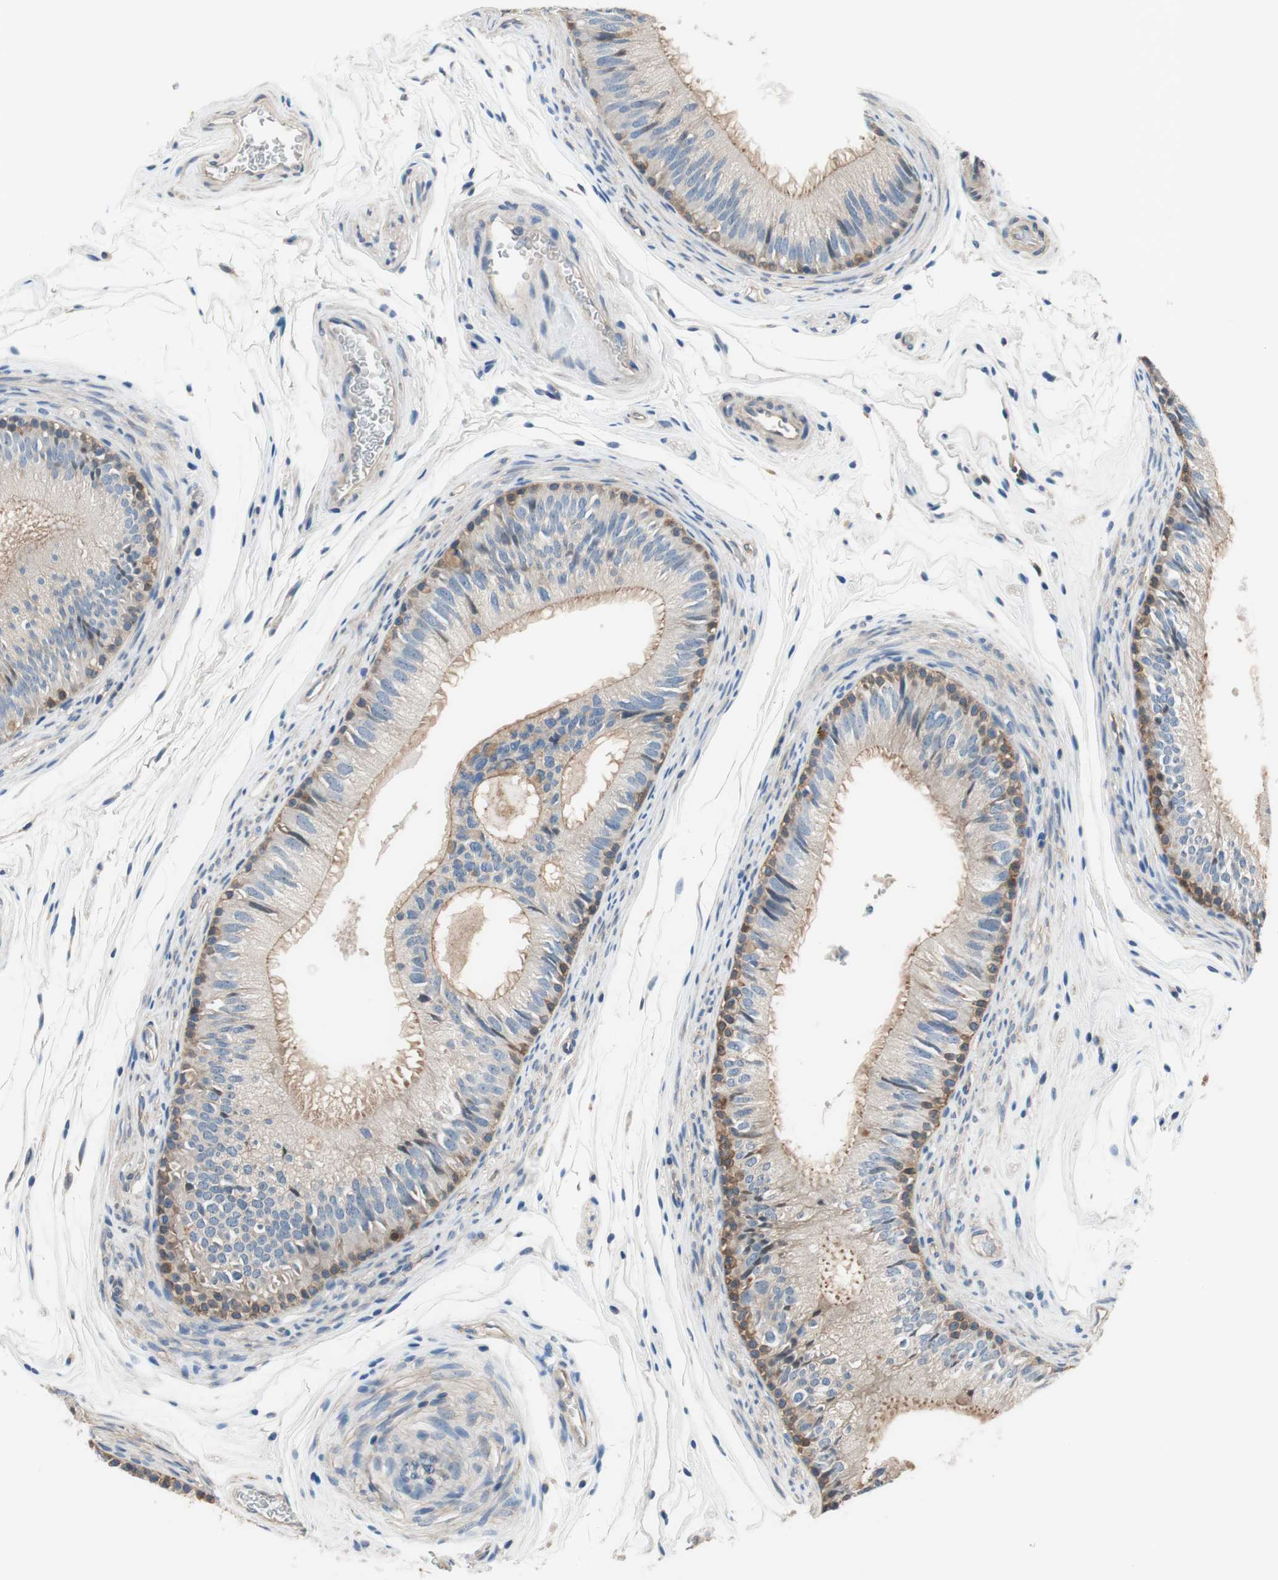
{"staining": {"intensity": "moderate", "quantity": "25%-75%", "location": "cytoplasmic/membranous"}, "tissue": "epididymis", "cell_type": "Glandular cells", "image_type": "normal", "snomed": [{"axis": "morphology", "description": "Normal tissue, NOS"}, {"axis": "topography", "description": "Epididymis"}], "caption": "The immunohistochemical stain labels moderate cytoplasmic/membranous staining in glandular cells of benign epididymis. Immunohistochemistry stains the protein of interest in brown and the nuclei are stained blue.", "gene": "CALML3", "patient": {"sex": "male", "age": 36}}